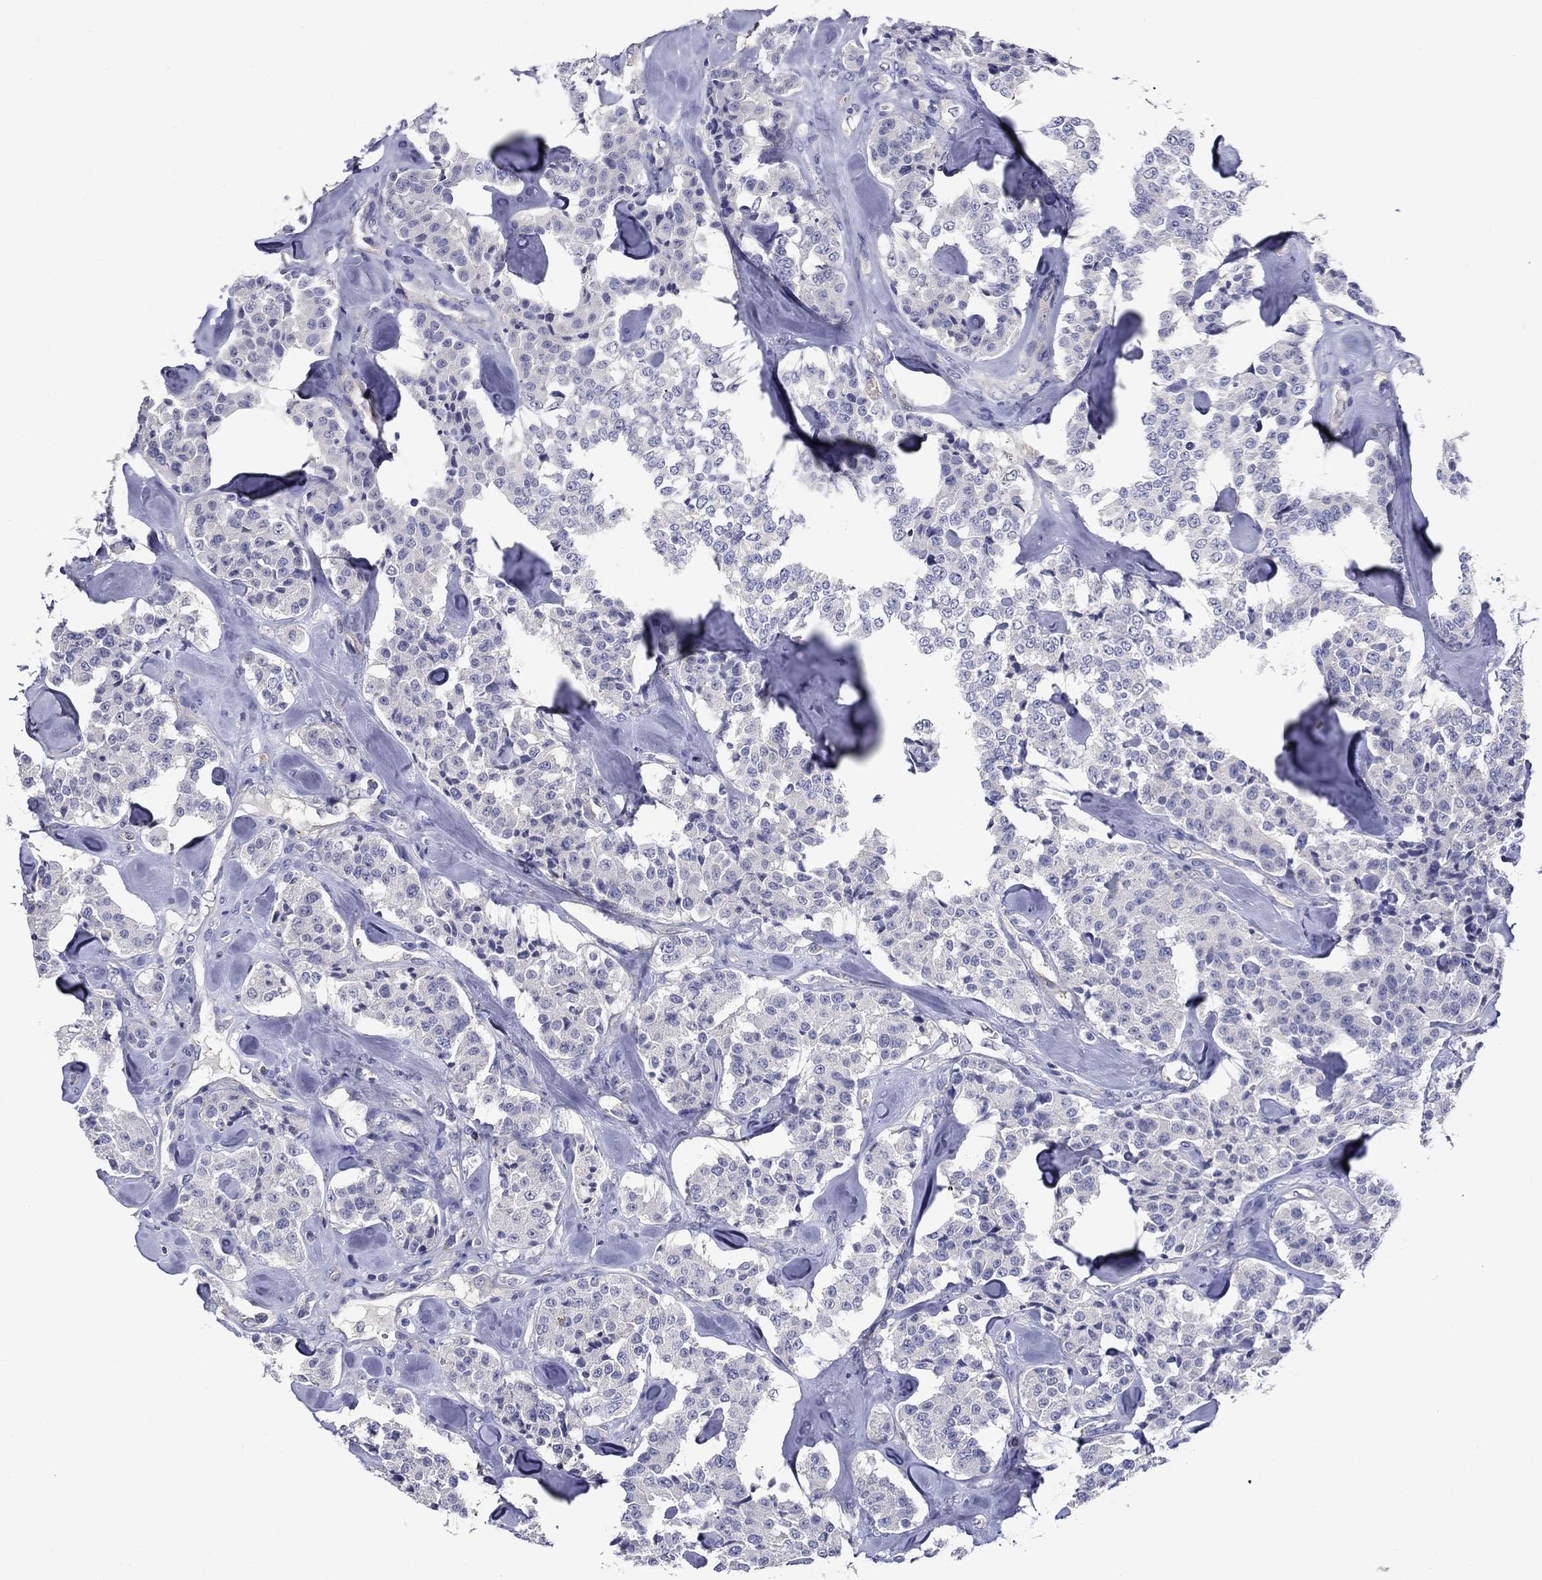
{"staining": {"intensity": "negative", "quantity": "none", "location": "none"}, "tissue": "carcinoid", "cell_type": "Tumor cells", "image_type": "cancer", "snomed": [{"axis": "morphology", "description": "Carcinoid, malignant, NOS"}, {"axis": "topography", "description": "Pancreas"}], "caption": "Protein analysis of carcinoid (malignant) shows no significant expression in tumor cells.", "gene": "CNDP1", "patient": {"sex": "male", "age": 41}}